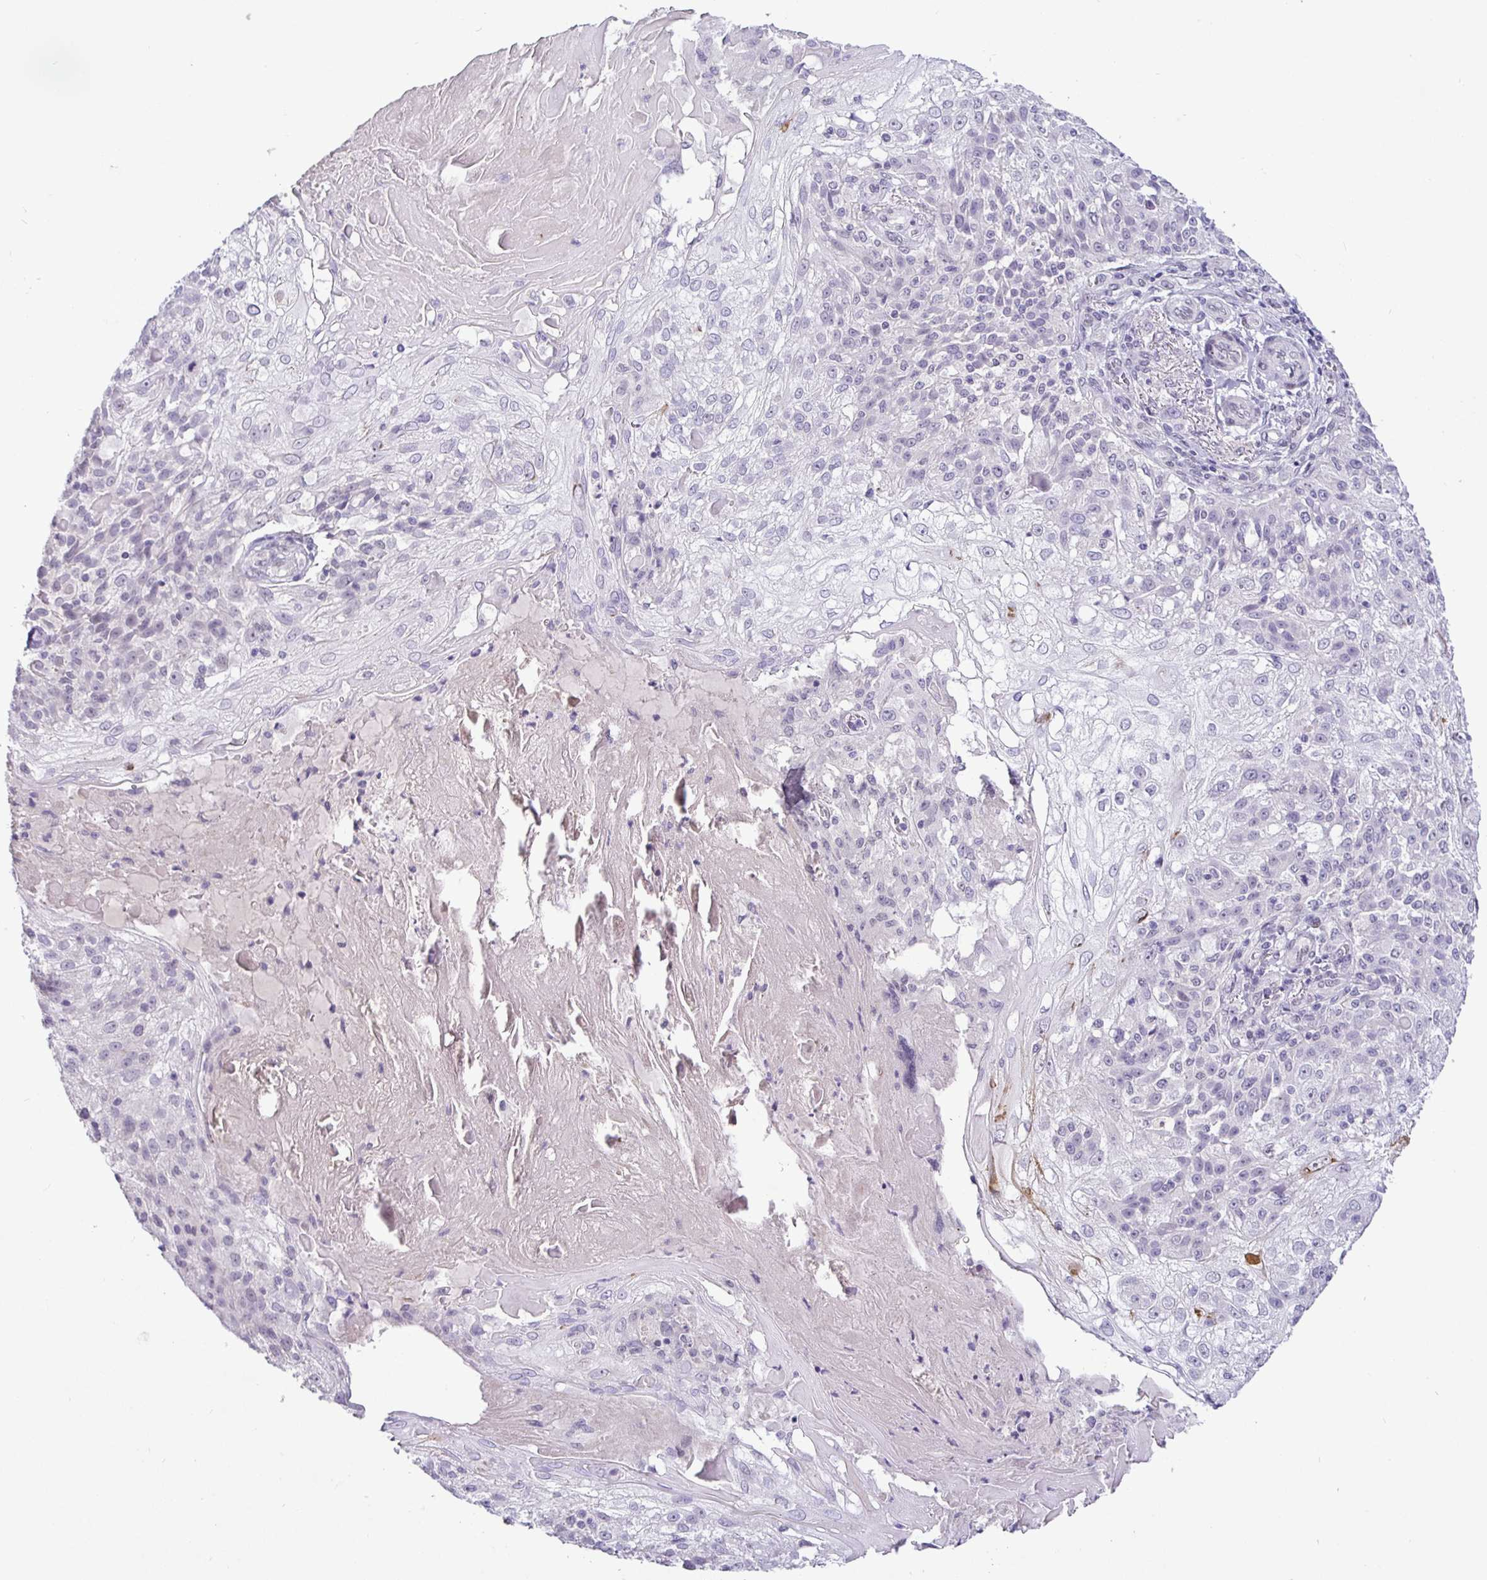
{"staining": {"intensity": "negative", "quantity": "none", "location": "none"}, "tissue": "skin cancer", "cell_type": "Tumor cells", "image_type": "cancer", "snomed": [{"axis": "morphology", "description": "Normal tissue, NOS"}, {"axis": "morphology", "description": "Squamous cell carcinoma, NOS"}, {"axis": "topography", "description": "Skin"}], "caption": "An image of squamous cell carcinoma (skin) stained for a protein demonstrates no brown staining in tumor cells.", "gene": "NUP188", "patient": {"sex": "female", "age": 83}}